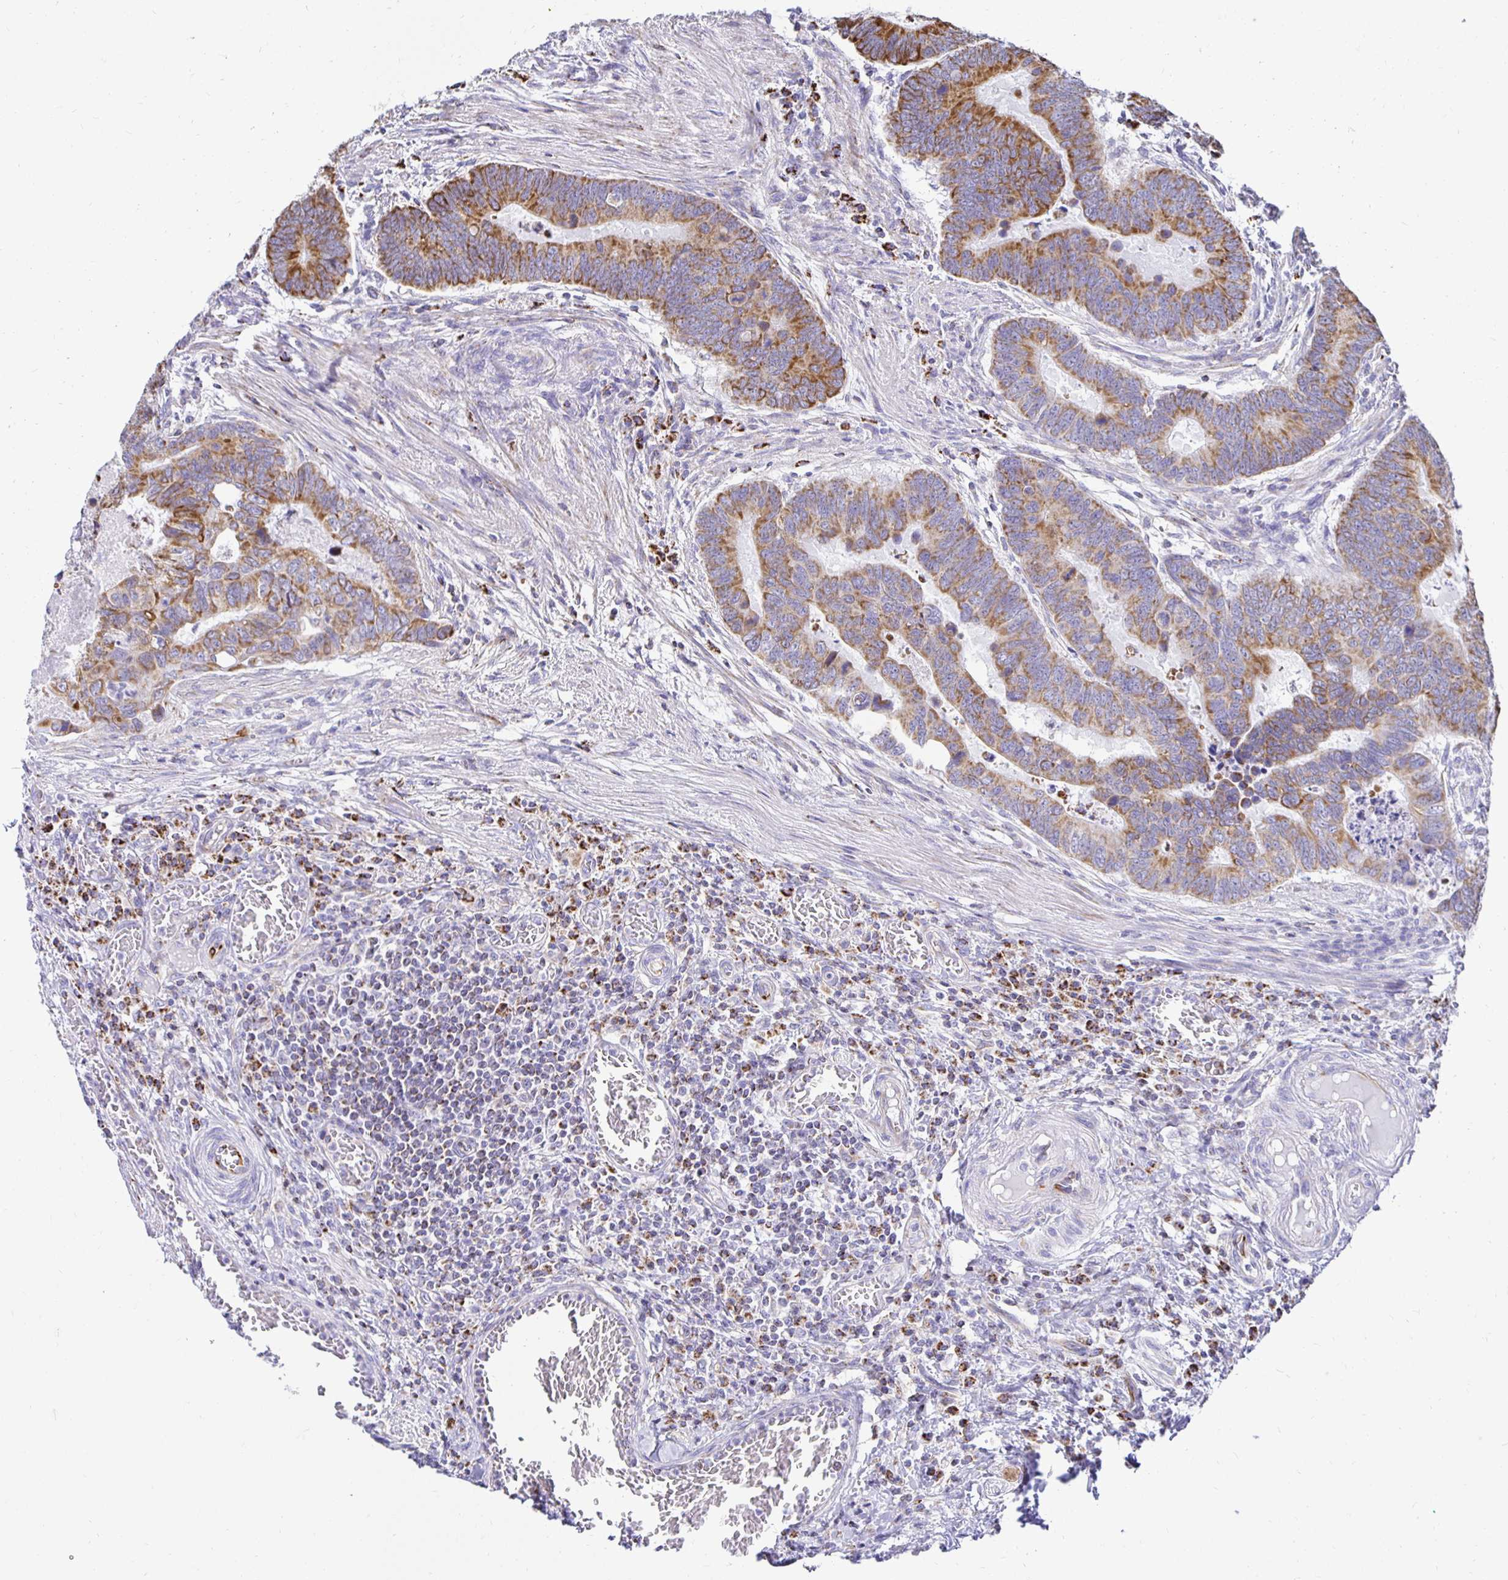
{"staining": {"intensity": "moderate", "quantity": ">75%", "location": "cytoplasmic/membranous"}, "tissue": "colorectal cancer", "cell_type": "Tumor cells", "image_type": "cancer", "snomed": [{"axis": "morphology", "description": "Adenocarcinoma, NOS"}, {"axis": "topography", "description": "Colon"}], "caption": "This micrograph exhibits colorectal cancer (adenocarcinoma) stained with IHC to label a protein in brown. The cytoplasmic/membranous of tumor cells show moderate positivity for the protein. Nuclei are counter-stained blue.", "gene": "PLAAT2", "patient": {"sex": "male", "age": 62}}